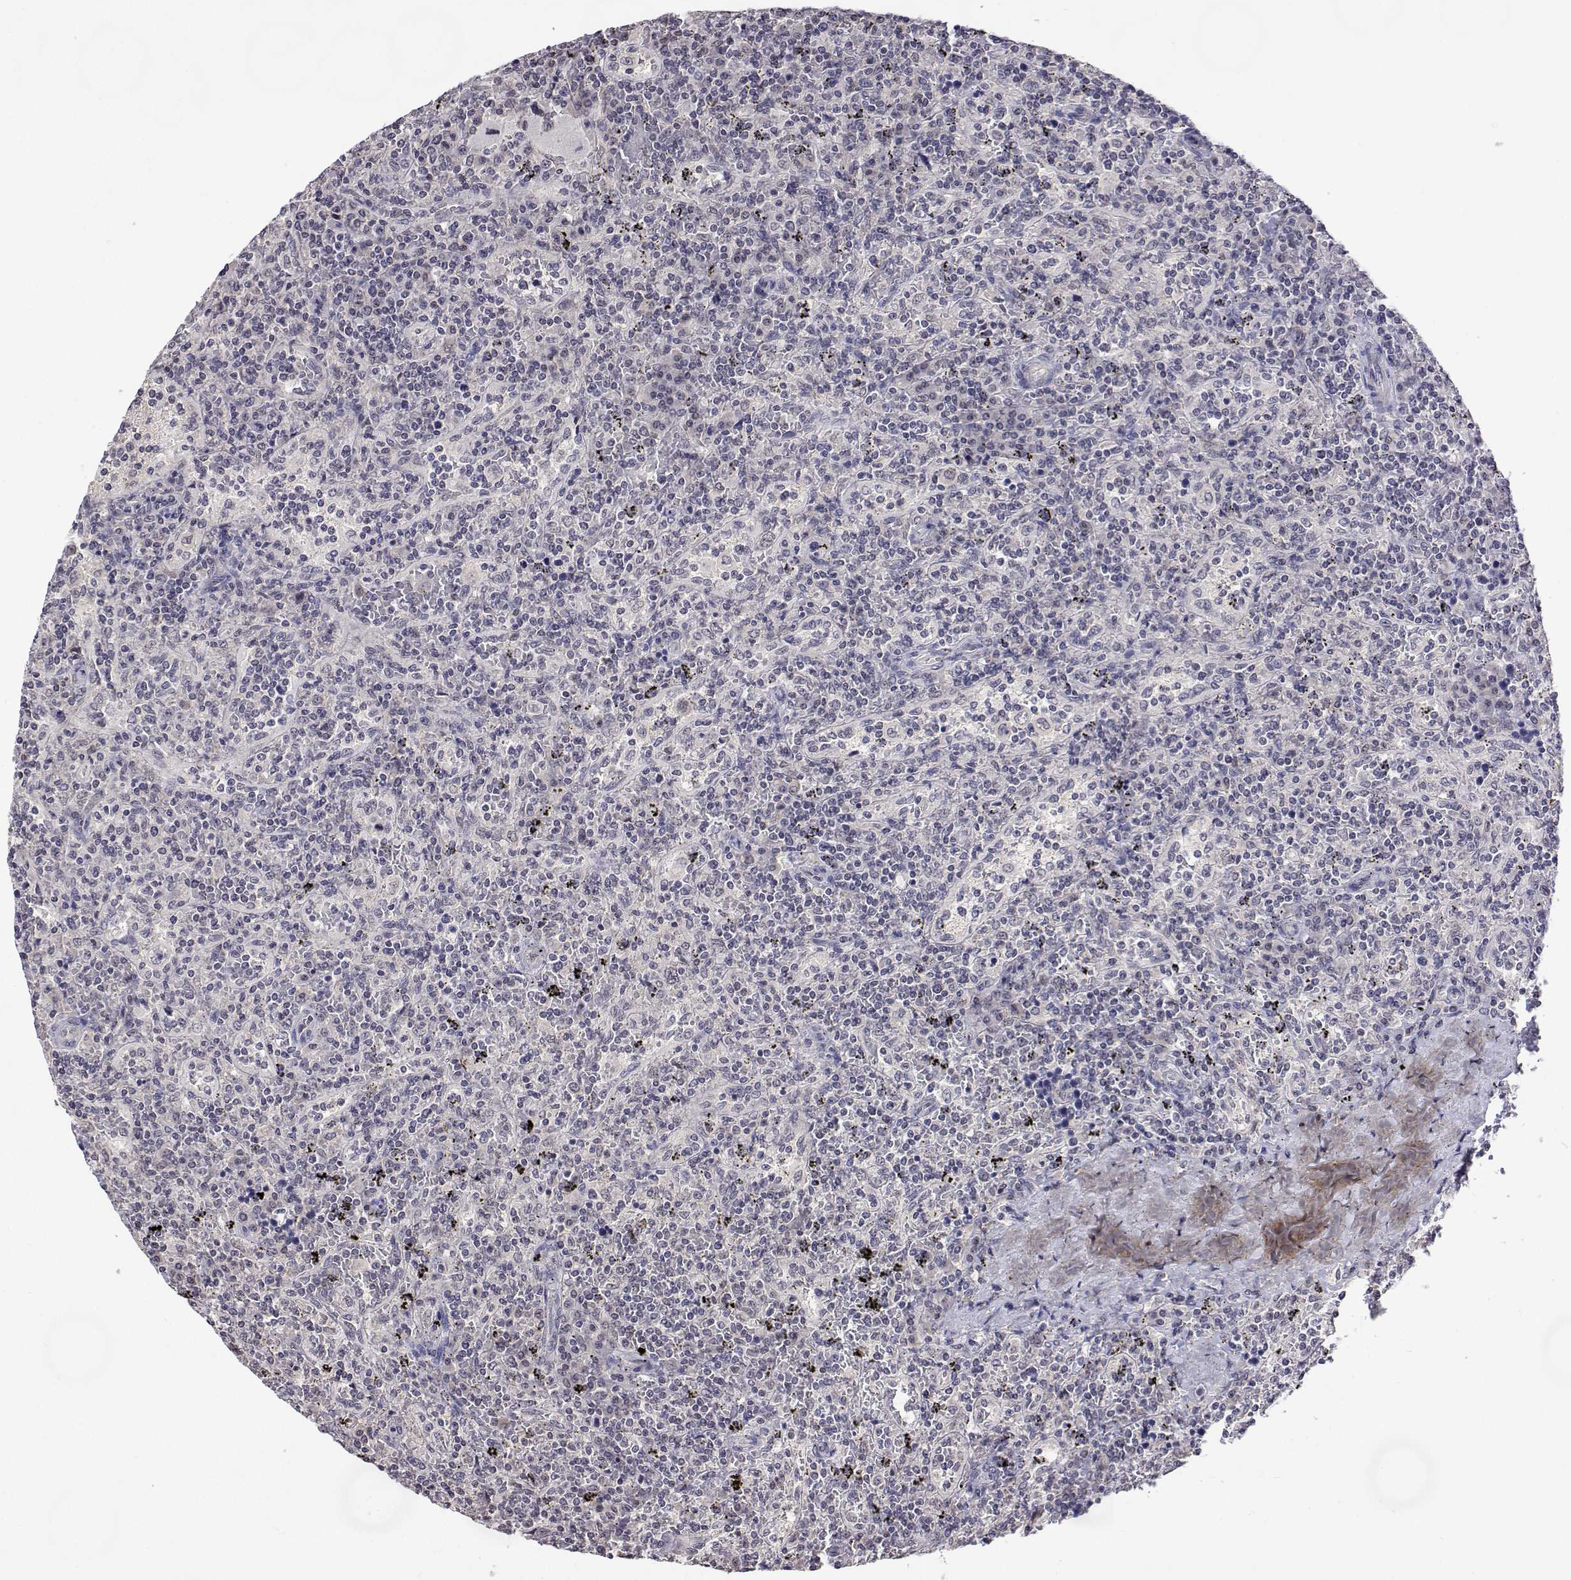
{"staining": {"intensity": "negative", "quantity": "none", "location": "none"}, "tissue": "lymphoma", "cell_type": "Tumor cells", "image_type": "cancer", "snomed": [{"axis": "morphology", "description": "Malignant lymphoma, non-Hodgkin's type, Low grade"}, {"axis": "topography", "description": "Spleen"}], "caption": "Immunohistochemical staining of lymphoma exhibits no significant staining in tumor cells. The staining was performed using DAB (3,3'-diaminobenzidine) to visualize the protein expression in brown, while the nuclei were stained in blue with hematoxylin (Magnification: 20x).", "gene": "NHP2", "patient": {"sex": "male", "age": 62}}